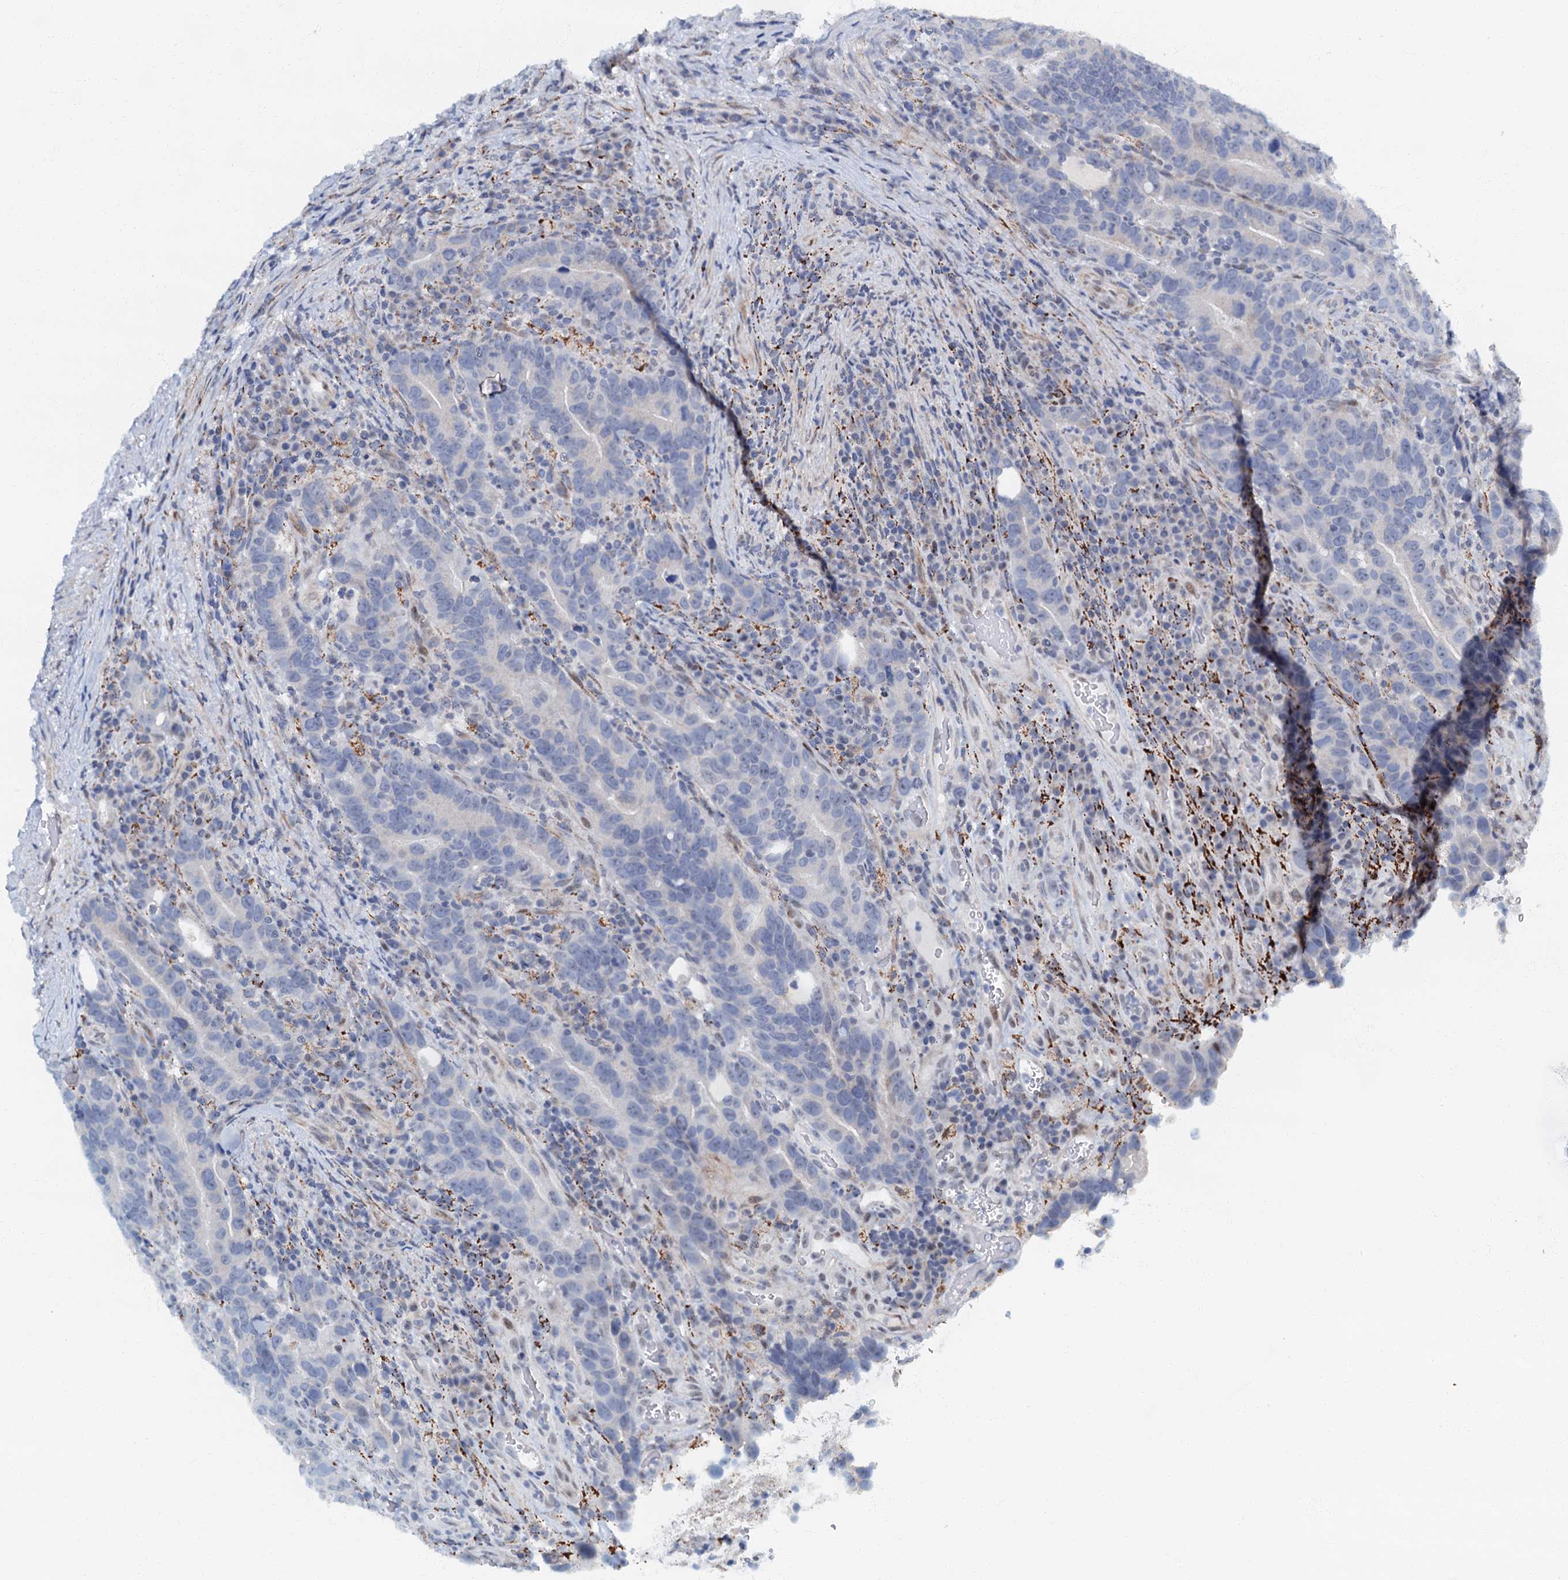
{"staining": {"intensity": "negative", "quantity": "none", "location": "none"}, "tissue": "colorectal cancer", "cell_type": "Tumor cells", "image_type": "cancer", "snomed": [{"axis": "morphology", "description": "Adenocarcinoma, NOS"}, {"axis": "topography", "description": "Colon"}], "caption": "Human colorectal adenocarcinoma stained for a protein using immunohistochemistry (IHC) exhibits no staining in tumor cells.", "gene": "OLAH", "patient": {"sex": "female", "age": 66}}